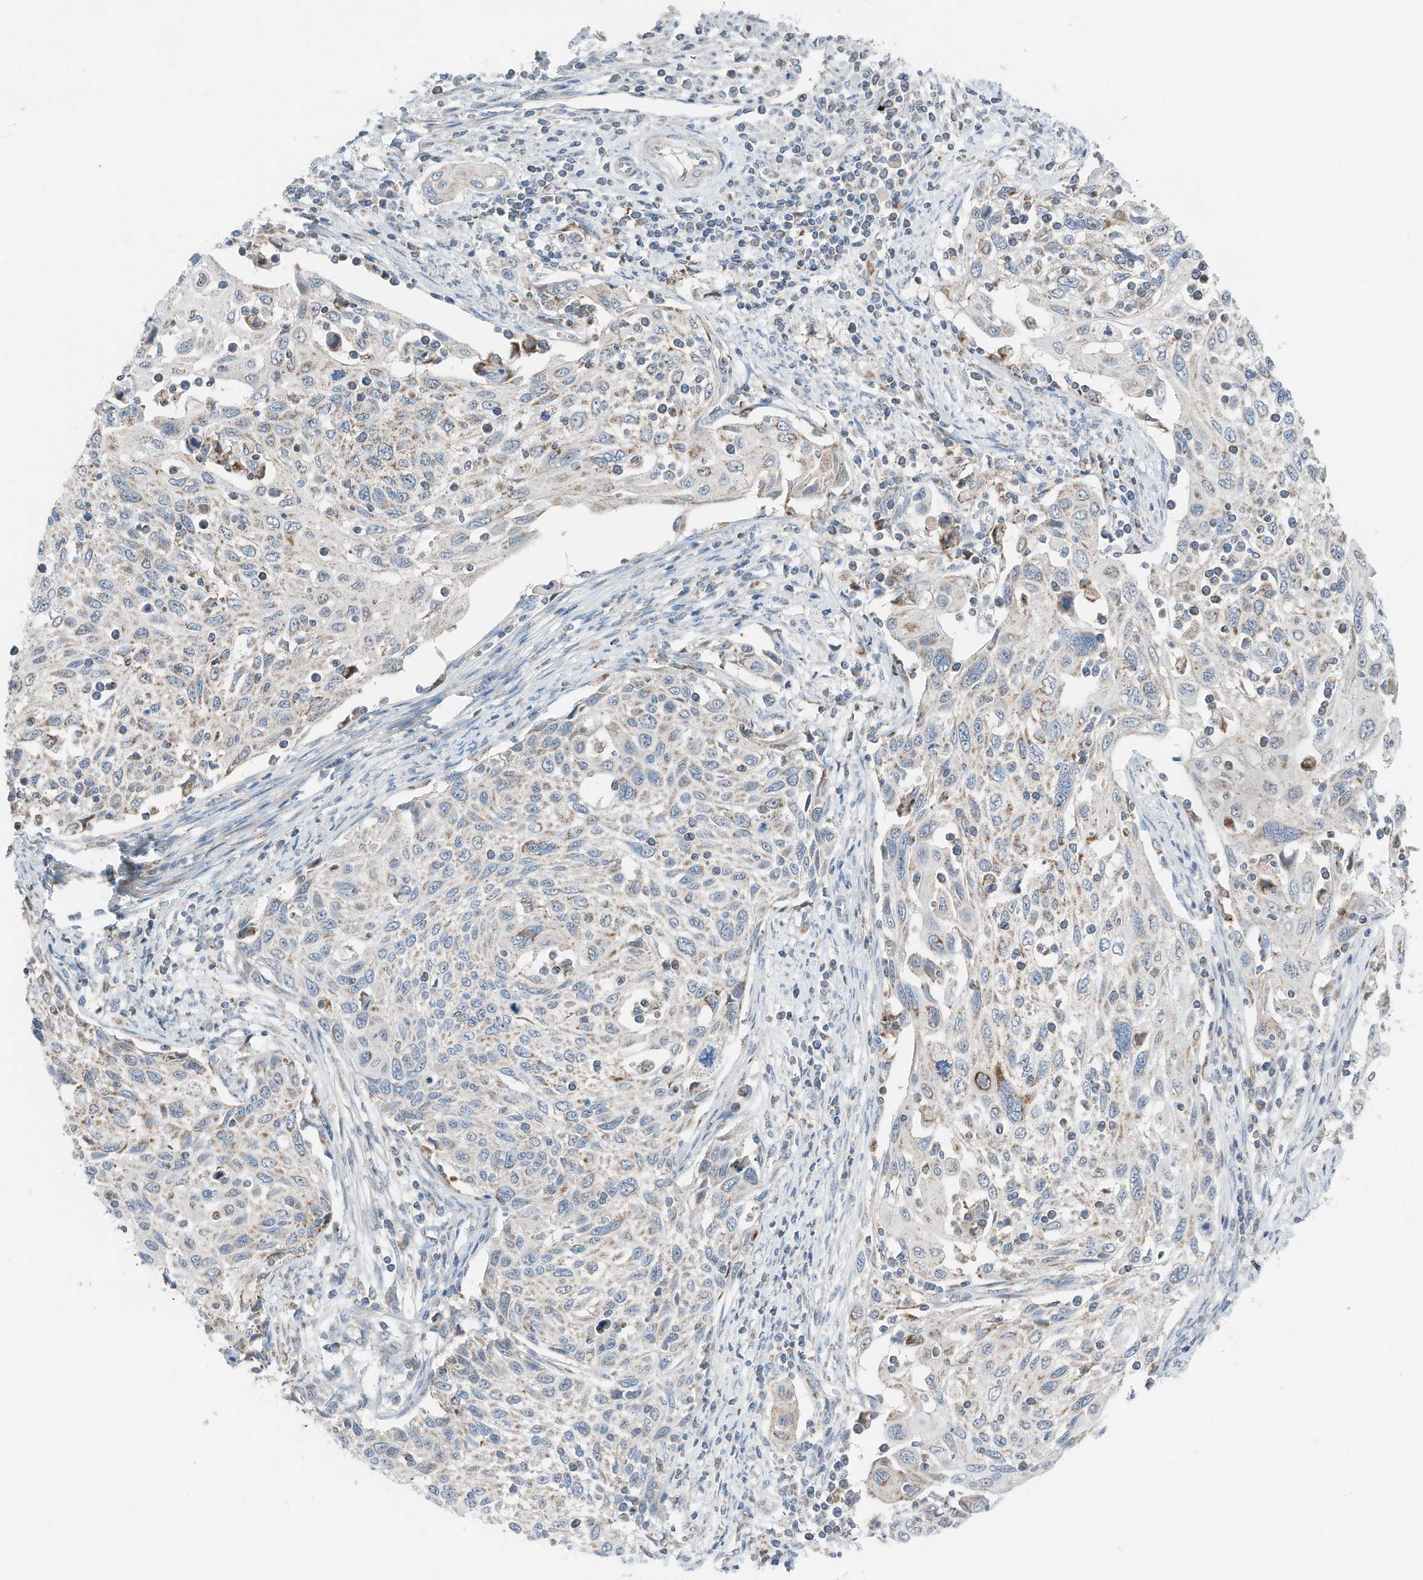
{"staining": {"intensity": "moderate", "quantity": "<25%", "location": "cytoplasmic/membranous"}, "tissue": "cervical cancer", "cell_type": "Tumor cells", "image_type": "cancer", "snomed": [{"axis": "morphology", "description": "Squamous cell carcinoma, NOS"}, {"axis": "topography", "description": "Cervix"}], "caption": "Tumor cells show moderate cytoplasmic/membranous positivity in approximately <25% of cells in cervical squamous cell carcinoma.", "gene": "RMND1", "patient": {"sex": "female", "age": 70}}